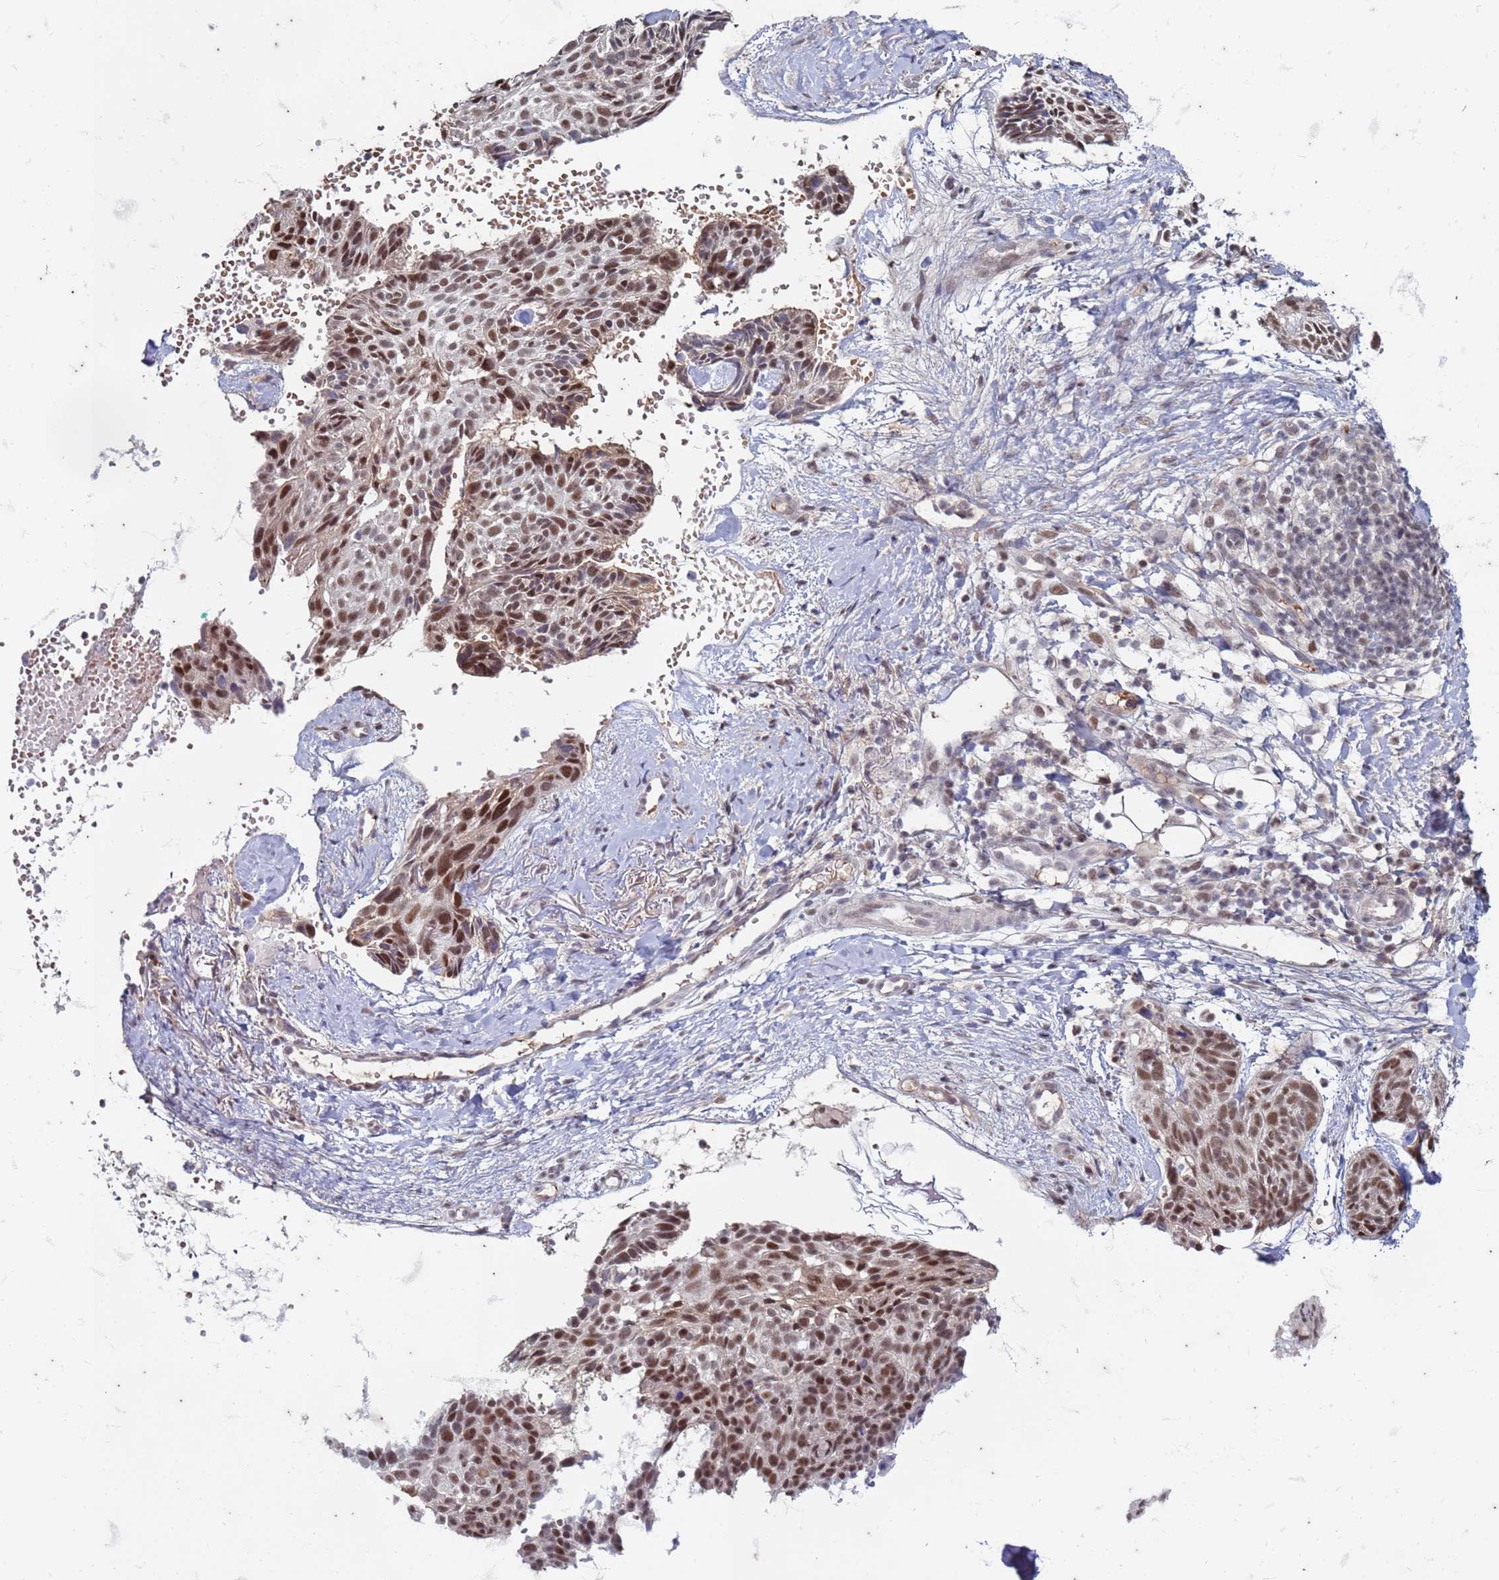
{"staining": {"intensity": "moderate", "quantity": ">75%", "location": "nuclear"}, "tissue": "skin cancer", "cell_type": "Tumor cells", "image_type": "cancer", "snomed": [{"axis": "morphology", "description": "Normal tissue, NOS"}, {"axis": "morphology", "description": "Basal cell carcinoma"}, {"axis": "topography", "description": "Skin"}], "caption": "This image displays basal cell carcinoma (skin) stained with IHC to label a protein in brown. The nuclear of tumor cells show moderate positivity for the protein. Nuclei are counter-stained blue.", "gene": "TRMT6", "patient": {"sex": "male", "age": 66}}